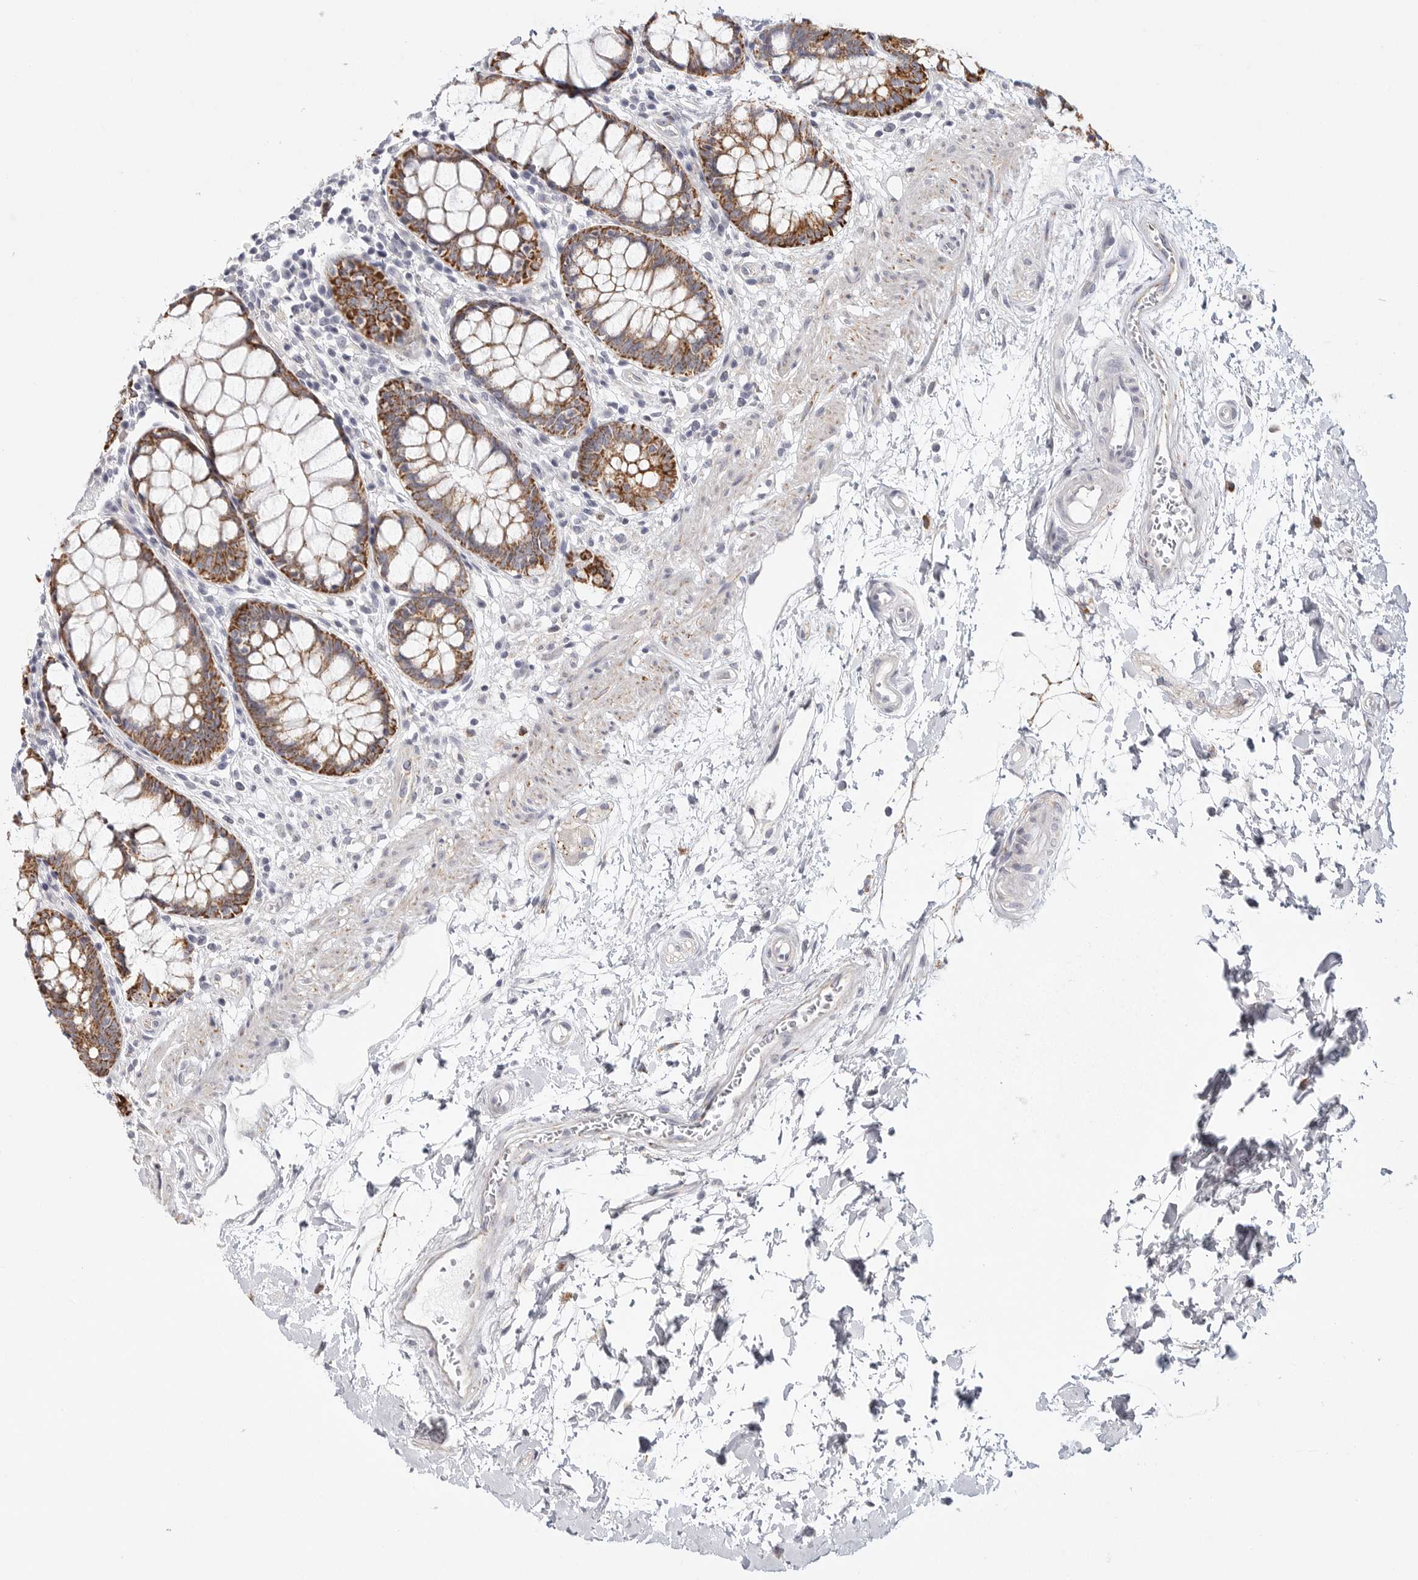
{"staining": {"intensity": "strong", "quantity": ">75%", "location": "cytoplasmic/membranous"}, "tissue": "rectum", "cell_type": "Glandular cells", "image_type": "normal", "snomed": [{"axis": "morphology", "description": "Normal tissue, NOS"}, {"axis": "topography", "description": "Rectum"}], "caption": "Brown immunohistochemical staining in normal human rectum exhibits strong cytoplasmic/membranous positivity in approximately >75% of glandular cells.", "gene": "ELP3", "patient": {"sex": "male", "age": 64}}